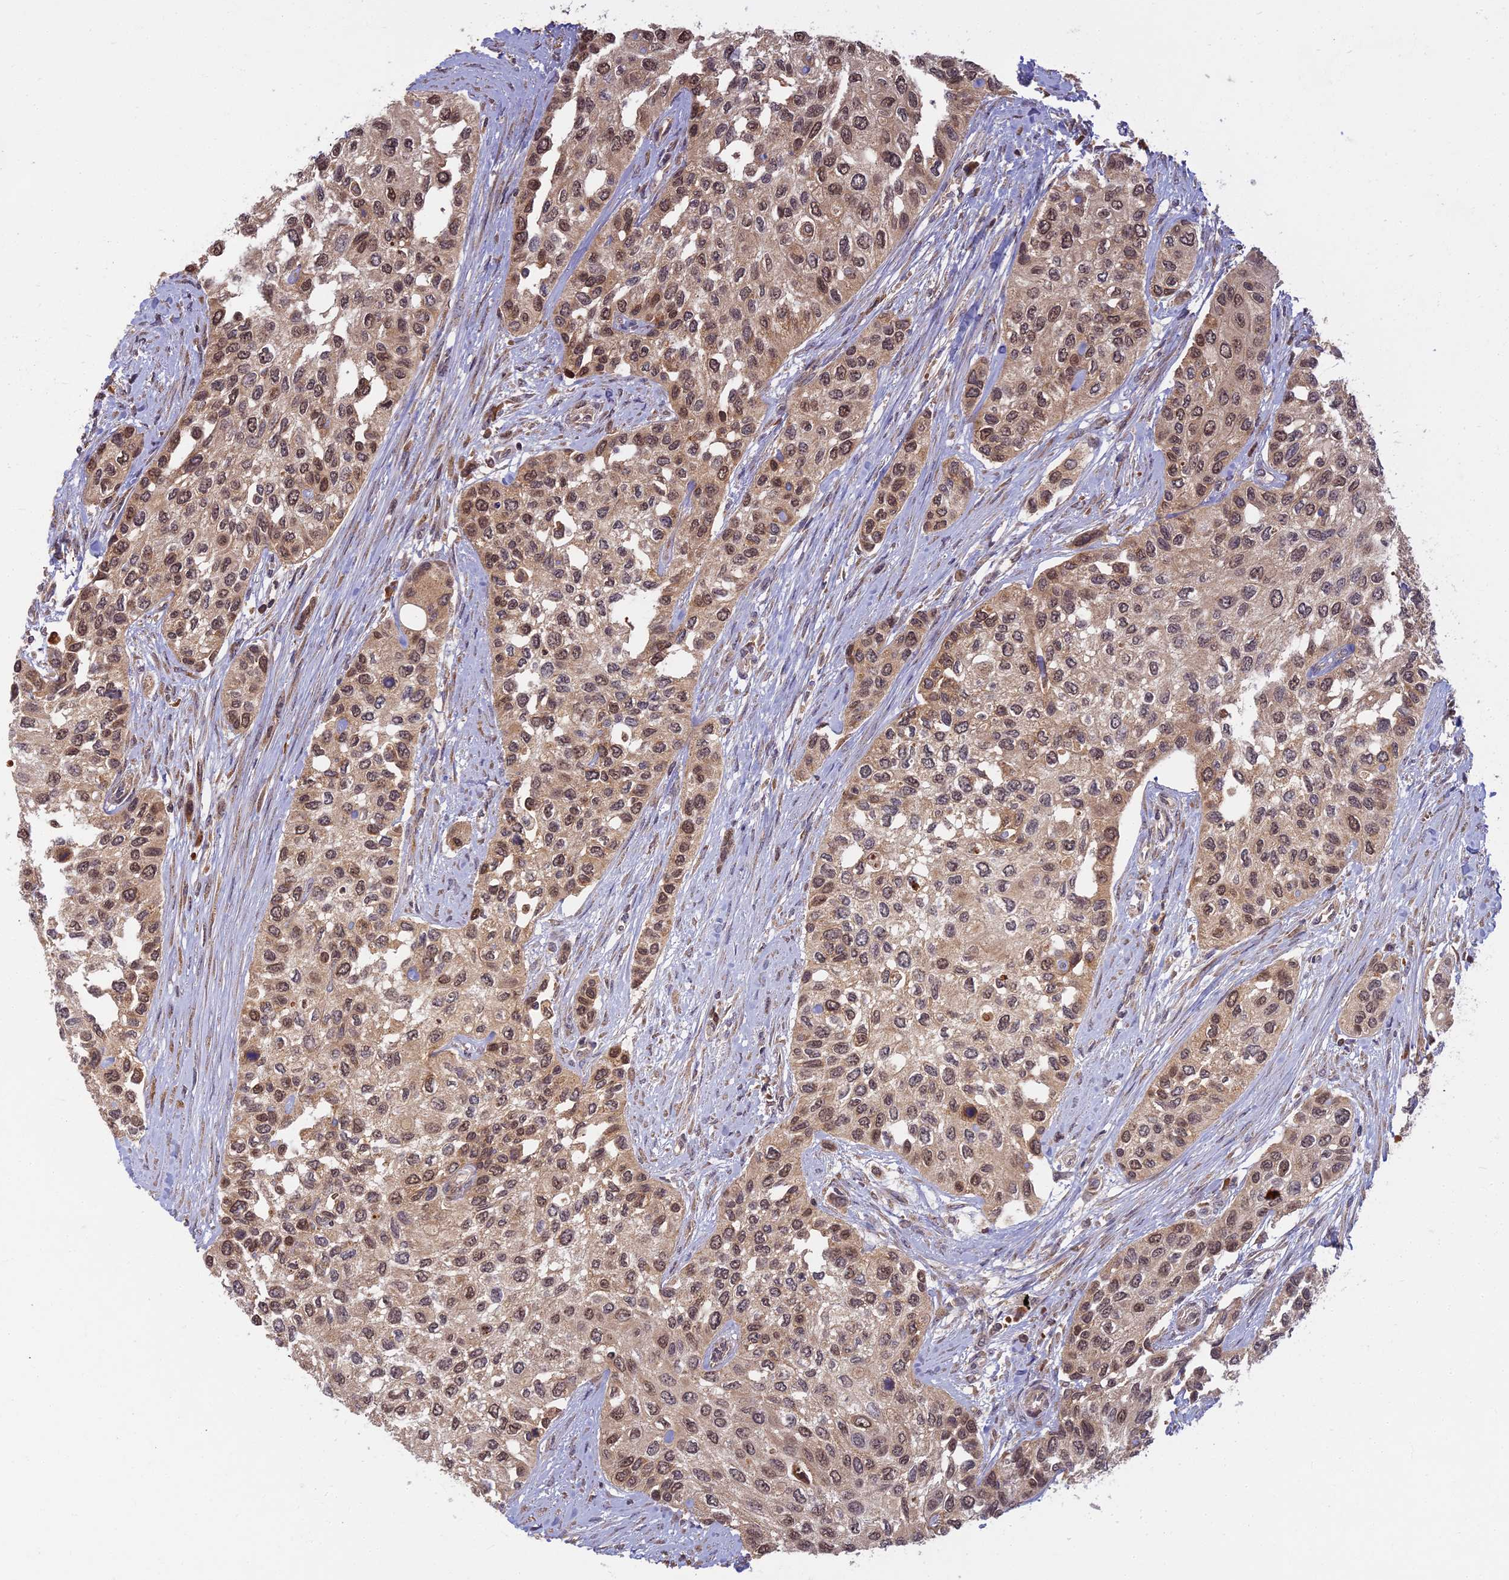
{"staining": {"intensity": "moderate", "quantity": ">75%", "location": "cytoplasmic/membranous,nuclear"}, "tissue": "urothelial cancer", "cell_type": "Tumor cells", "image_type": "cancer", "snomed": [{"axis": "morphology", "description": "Normal tissue, NOS"}, {"axis": "morphology", "description": "Urothelial carcinoma, High grade"}, {"axis": "topography", "description": "Vascular tissue"}, {"axis": "topography", "description": "Urinary bladder"}], "caption": "High-power microscopy captured an IHC histopathology image of high-grade urothelial carcinoma, revealing moderate cytoplasmic/membranous and nuclear positivity in about >75% of tumor cells. (brown staining indicates protein expression, while blue staining denotes nuclei).", "gene": "RGL3", "patient": {"sex": "female", "age": 56}}